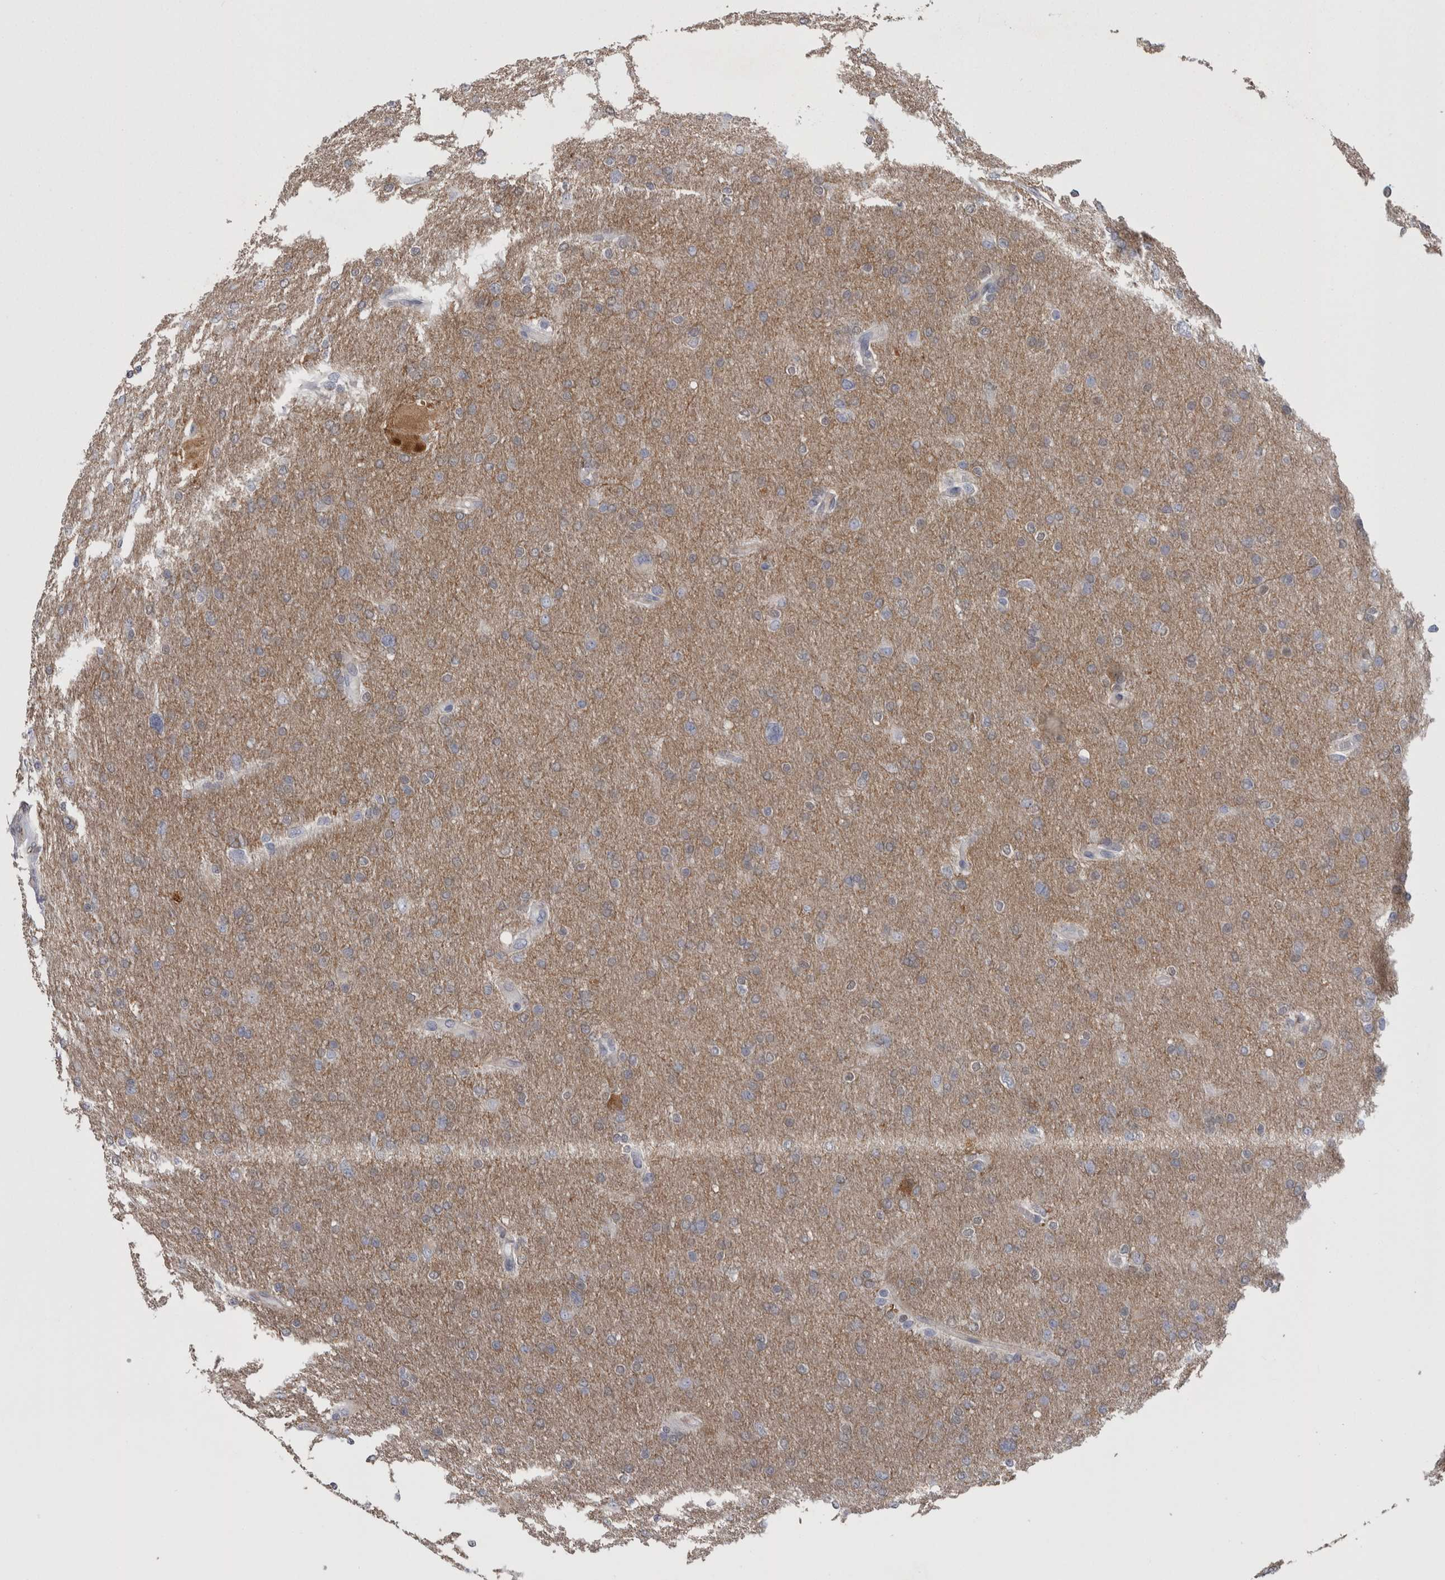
{"staining": {"intensity": "weak", "quantity": "<25%", "location": "cytoplasmic/membranous"}, "tissue": "glioma", "cell_type": "Tumor cells", "image_type": "cancer", "snomed": [{"axis": "morphology", "description": "Glioma, malignant, High grade"}, {"axis": "topography", "description": "Cerebral cortex"}], "caption": "DAB (3,3'-diaminobenzidine) immunohistochemical staining of human malignant glioma (high-grade) reveals no significant positivity in tumor cells. (DAB (3,3'-diaminobenzidine) IHC visualized using brightfield microscopy, high magnification).", "gene": "ACOT7", "patient": {"sex": "female", "age": 36}}